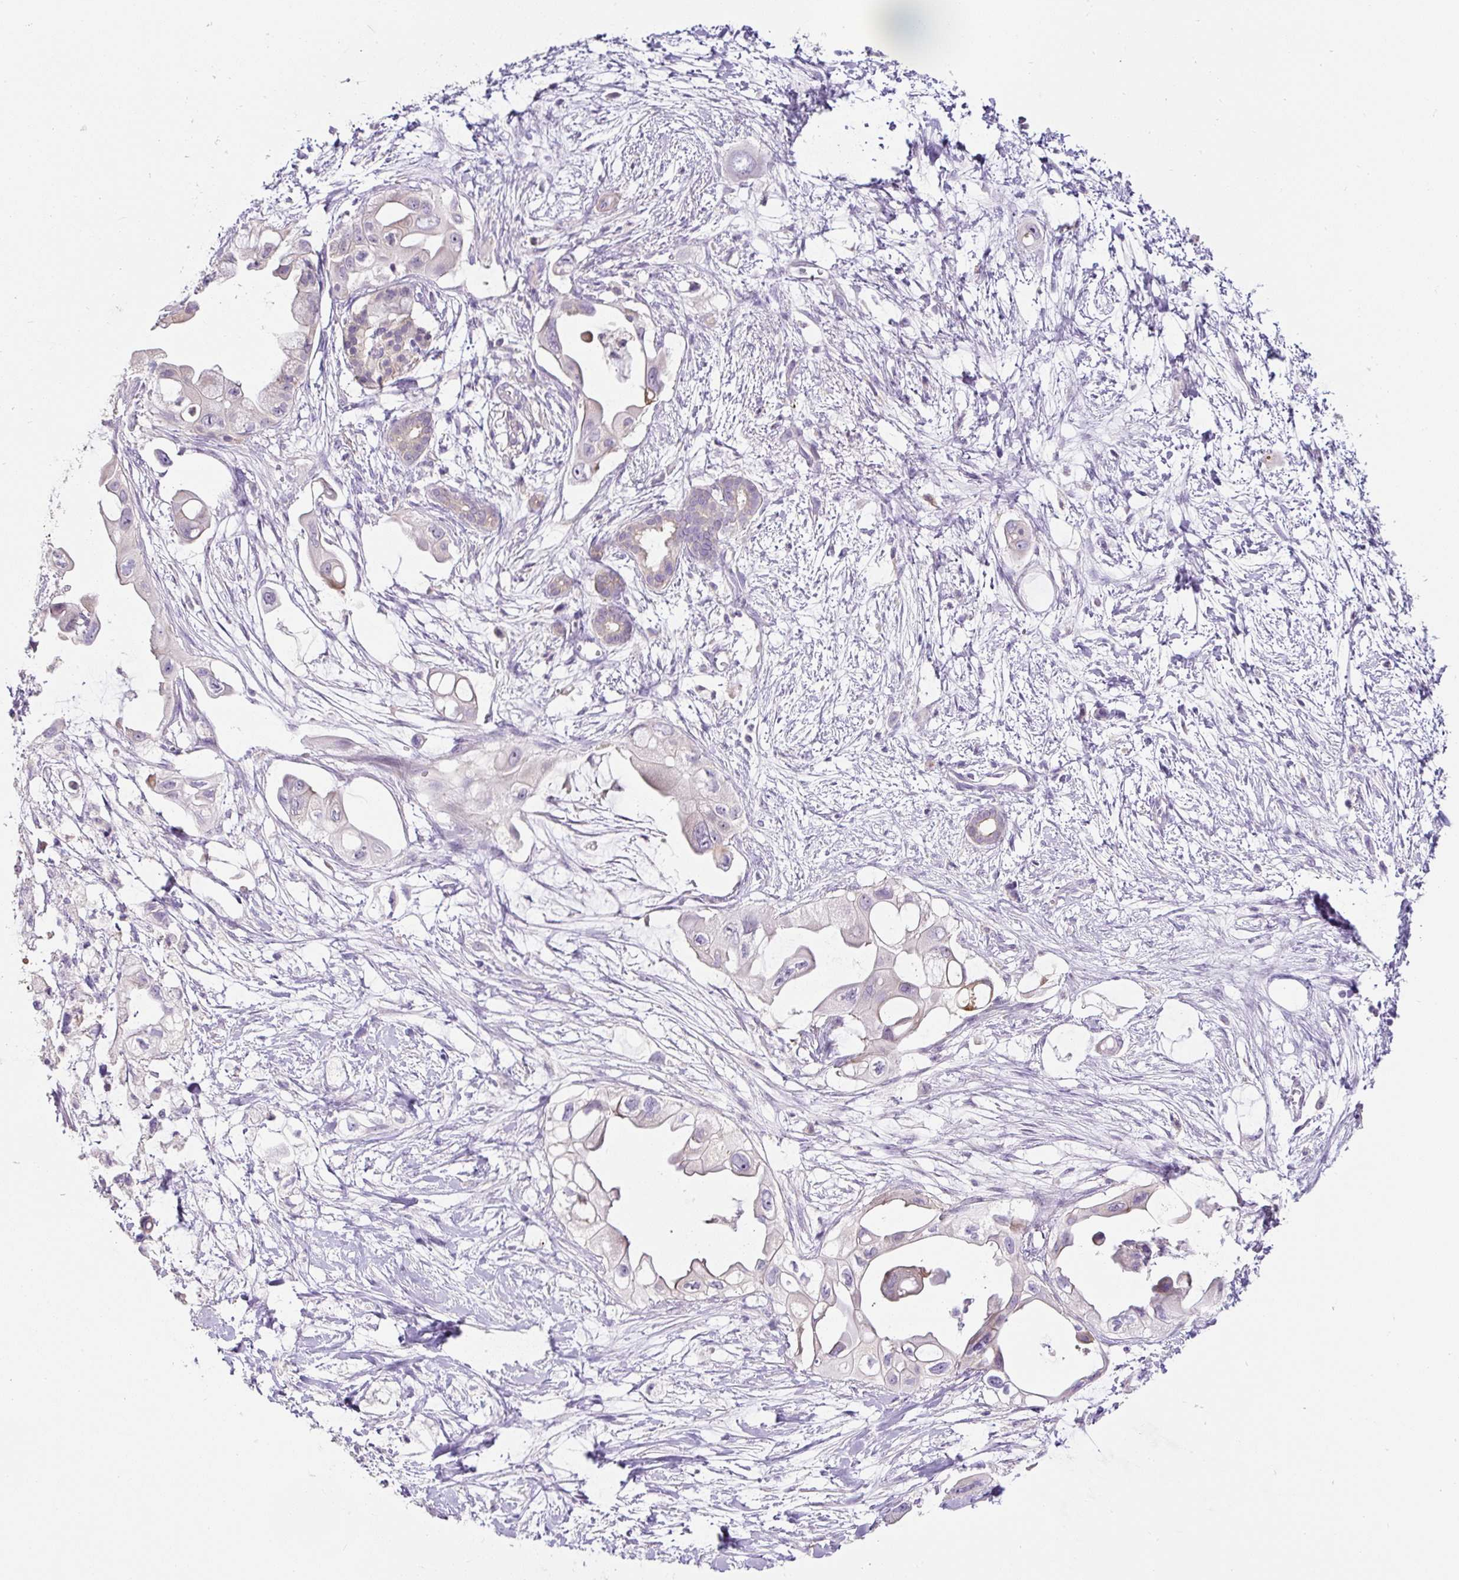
{"staining": {"intensity": "negative", "quantity": "none", "location": "none"}, "tissue": "pancreatic cancer", "cell_type": "Tumor cells", "image_type": "cancer", "snomed": [{"axis": "morphology", "description": "Adenocarcinoma, NOS"}, {"axis": "topography", "description": "Pancreas"}], "caption": "Tumor cells show no significant protein positivity in pancreatic cancer.", "gene": "HPS4", "patient": {"sex": "male", "age": 61}}